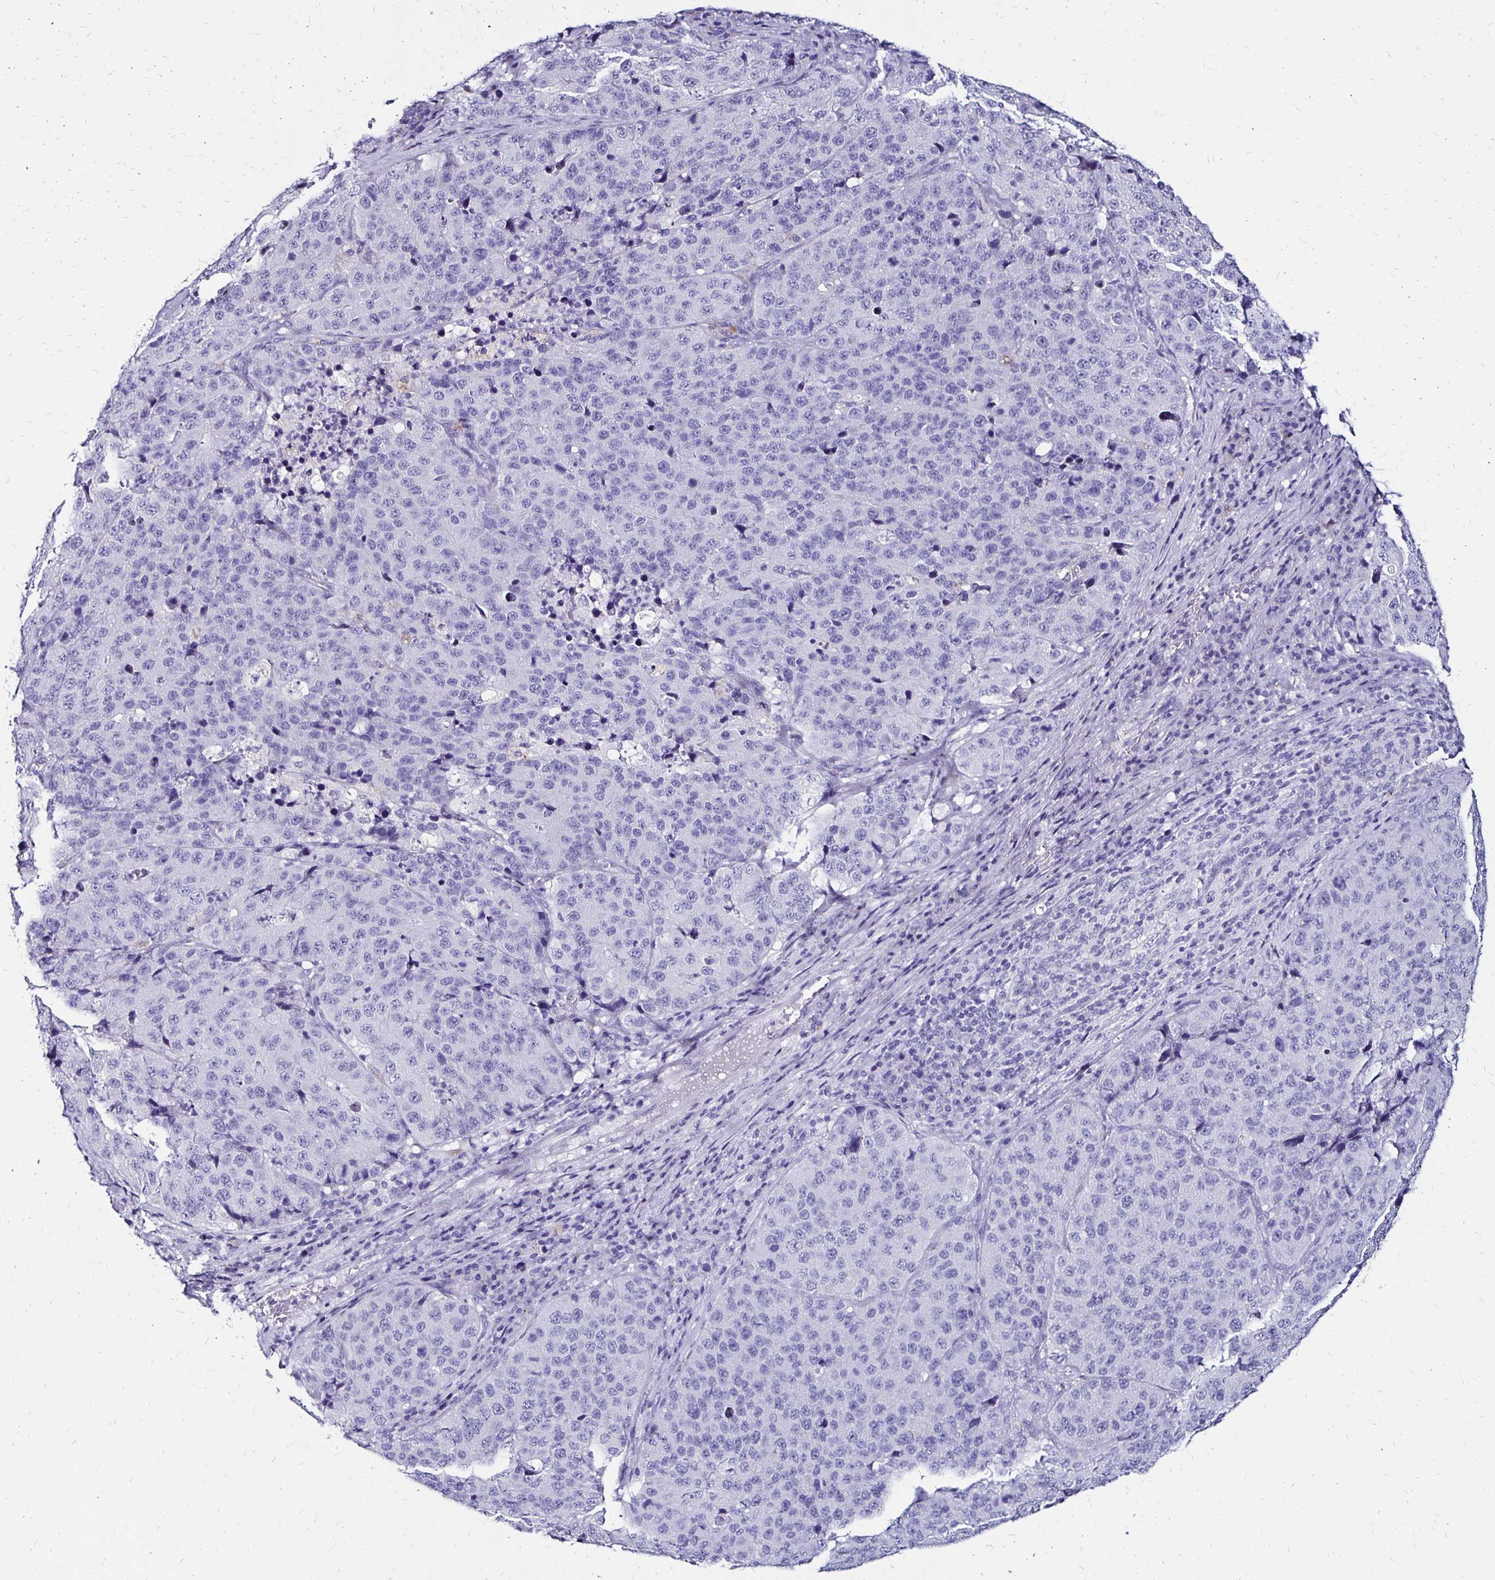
{"staining": {"intensity": "negative", "quantity": "none", "location": "none"}, "tissue": "stomach cancer", "cell_type": "Tumor cells", "image_type": "cancer", "snomed": [{"axis": "morphology", "description": "Adenocarcinoma, NOS"}, {"axis": "topography", "description": "Stomach"}], "caption": "The photomicrograph demonstrates no significant expression in tumor cells of stomach cancer.", "gene": "KCNT1", "patient": {"sex": "male", "age": 71}}